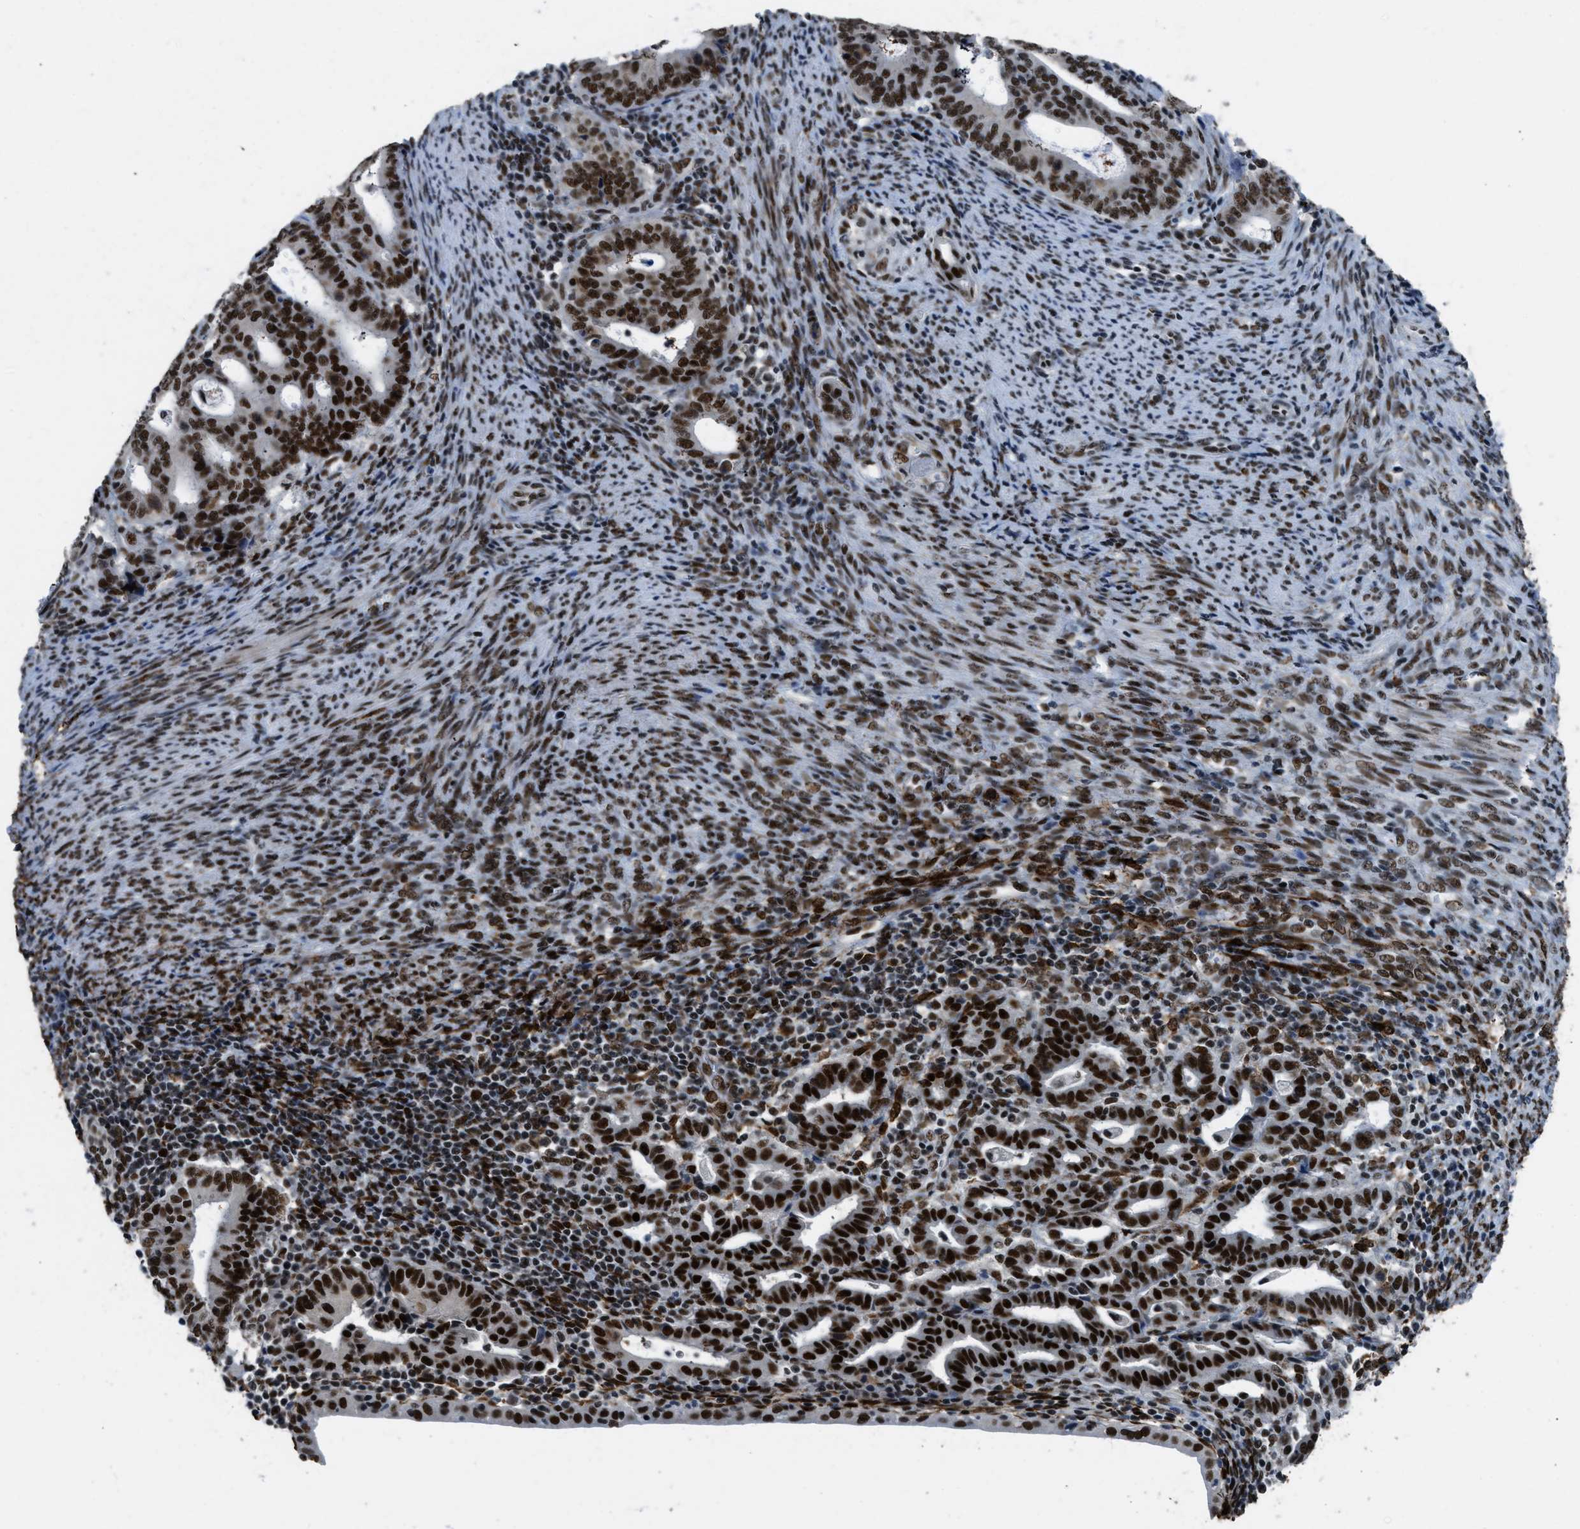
{"staining": {"intensity": "strong", "quantity": ">75%", "location": "nuclear"}, "tissue": "endometrial cancer", "cell_type": "Tumor cells", "image_type": "cancer", "snomed": [{"axis": "morphology", "description": "Adenocarcinoma, NOS"}, {"axis": "topography", "description": "Uterus"}], "caption": "Adenocarcinoma (endometrial) was stained to show a protein in brown. There is high levels of strong nuclear staining in about >75% of tumor cells. The staining was performed using DAB (3,3'-diaminobenzidine), with brown indicating positive protein expression. Nuclei are stained blue with hematoxylin.", "gene": "GATAD2B", "patient": {"sex": "female", "age": 83}}